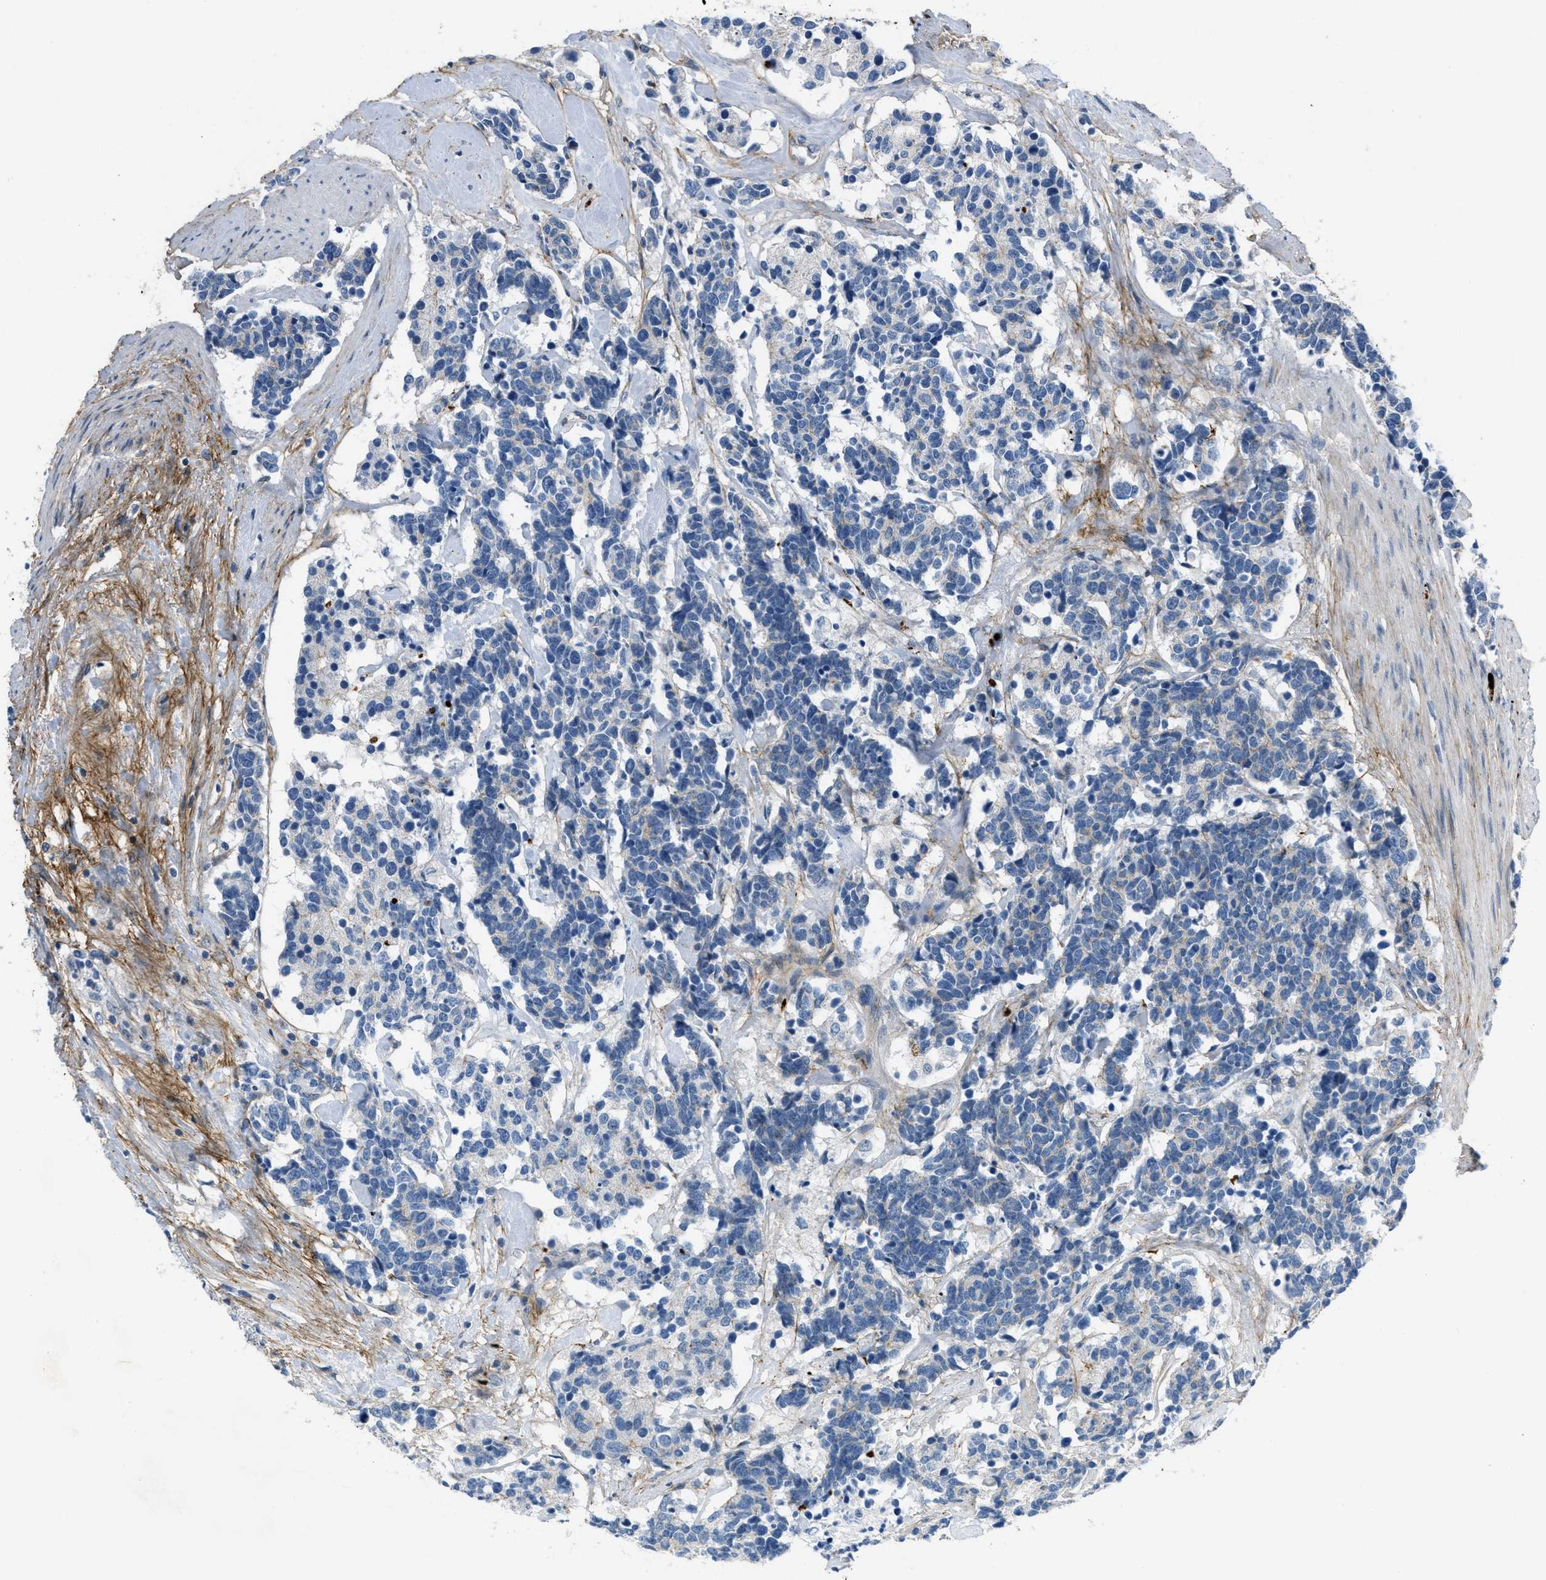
{"staining": {"intensity": "negative", "quantity": "none", "location": "none"}, "tissue": "carcinoid", "cell_type": "Tumor cells", "image_type": "cancer", "snomed": [{"axis": "morphology", "description": "Carcinoma, NOS"}, {"axis": "morphology", "description": "Carcinoid, malignant, NOS"}, {"axis": "topography", "description": "Urinary bladder"}], "caption": "Protein analysis of carcinoid displays no significant staining in tumor cells.", "gene": "FBN1", "patient": {"sex": "male", "age": 57}}